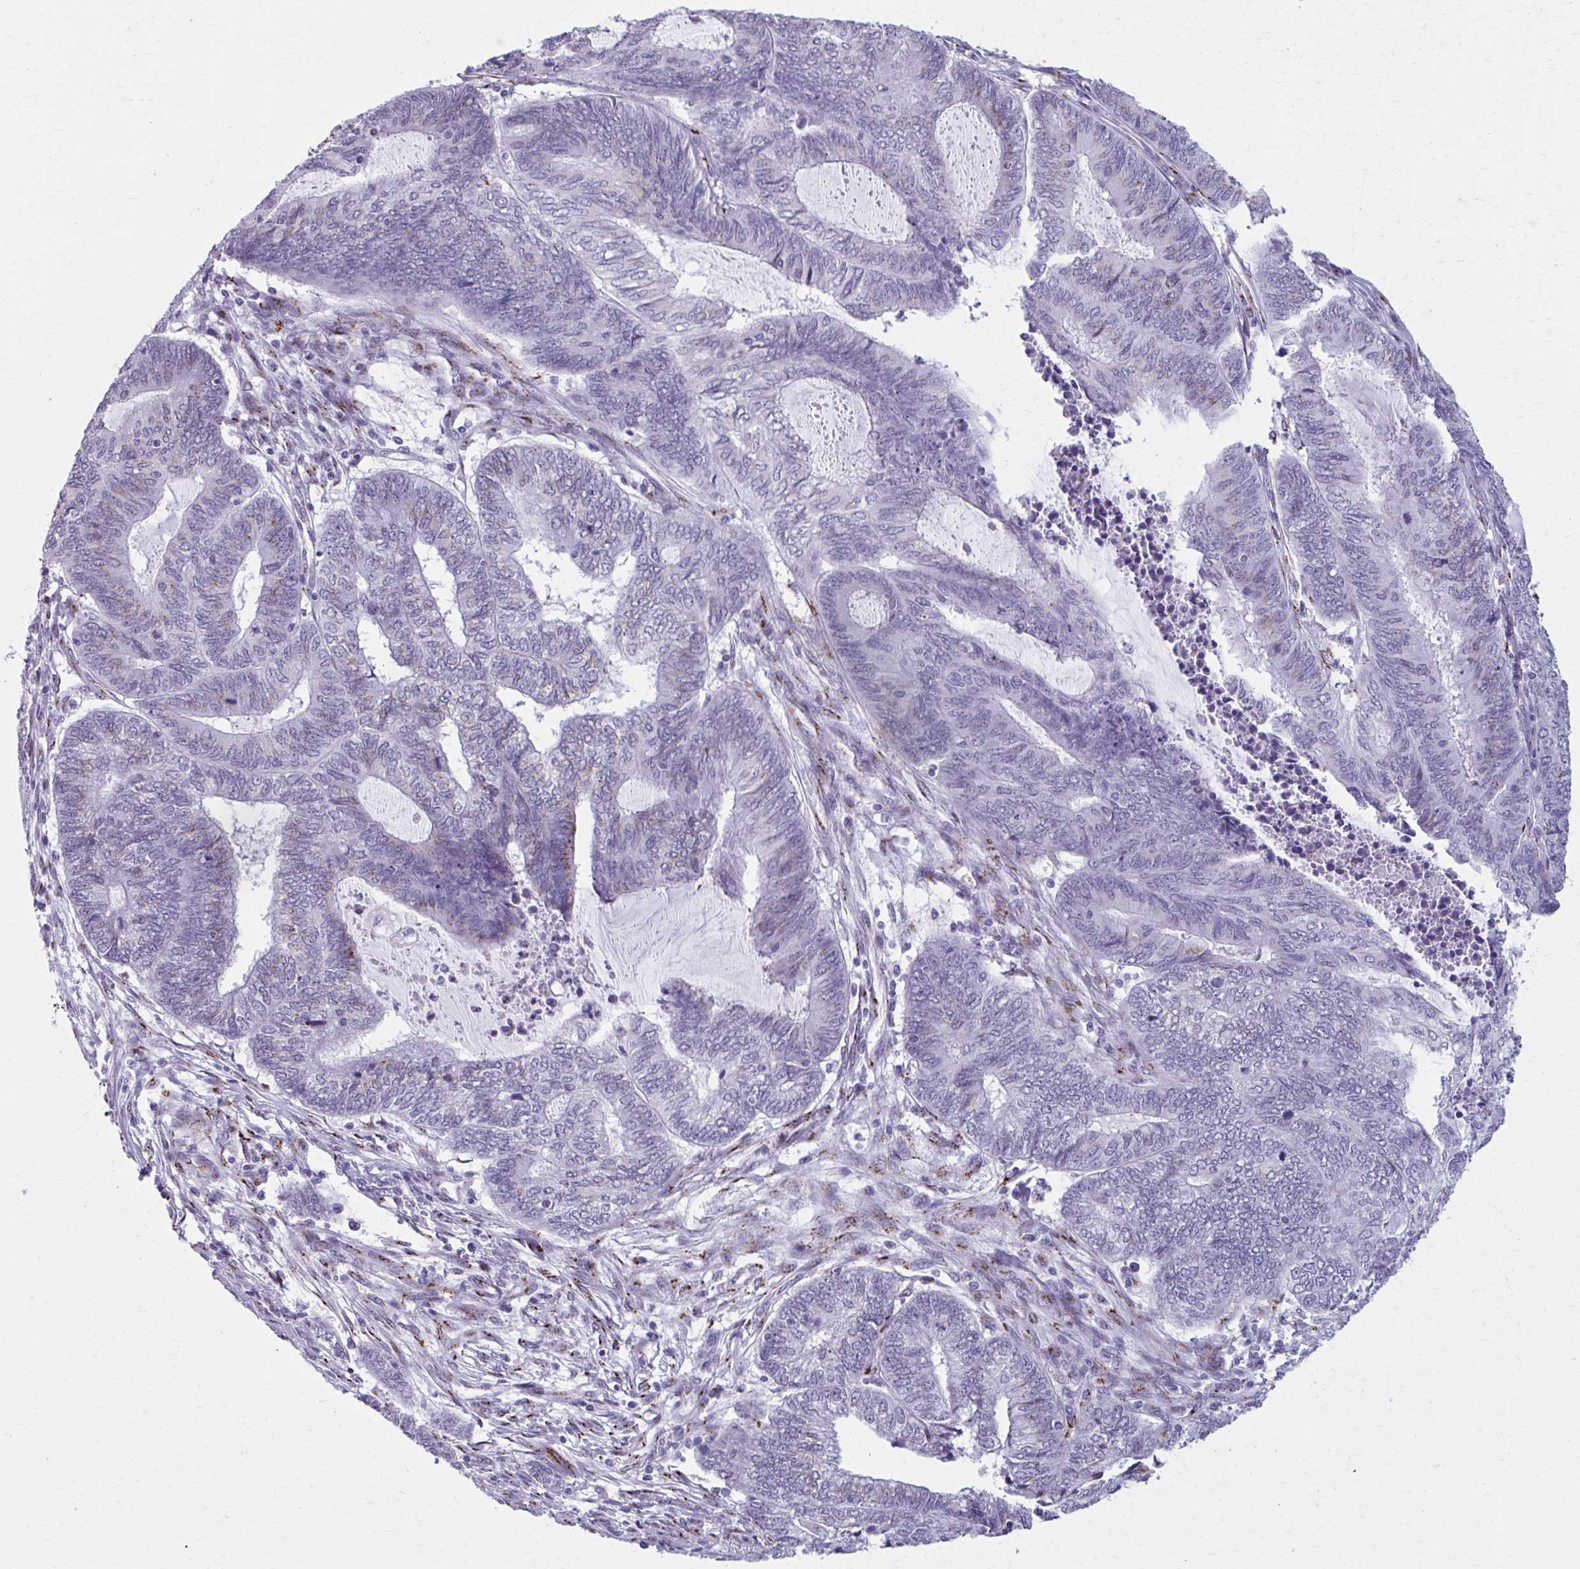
{"staining": {"intensity": "moderate", "quantity": "<25%", "location": "cytoplasmic/membranous"}, "tissue": "endometrial cancer", "cell_type": "Tumor cells", "image_type": "cancer", "snomed": [{"axis": "morphology", "description": "Adenocarcinoma, NOS"}, {"axis": "topography", "description": "Uterus"}, {"axis": "topography", "description": "Endometrium"}], "caption": "Brown immunohistochemical staining in human adenocarcinoma (endometrial) reveals moderate cytoplasmic/membranous expression in approximately <25% of tumor cells. (Stains: DAB (3,3'-diaminobenzidine) in brown, nuclei in blue, Microscopy: brightfield microscopy at high magnification).", "gene": "ZNF682", "patient": {"sex": "female", "age": 70}}